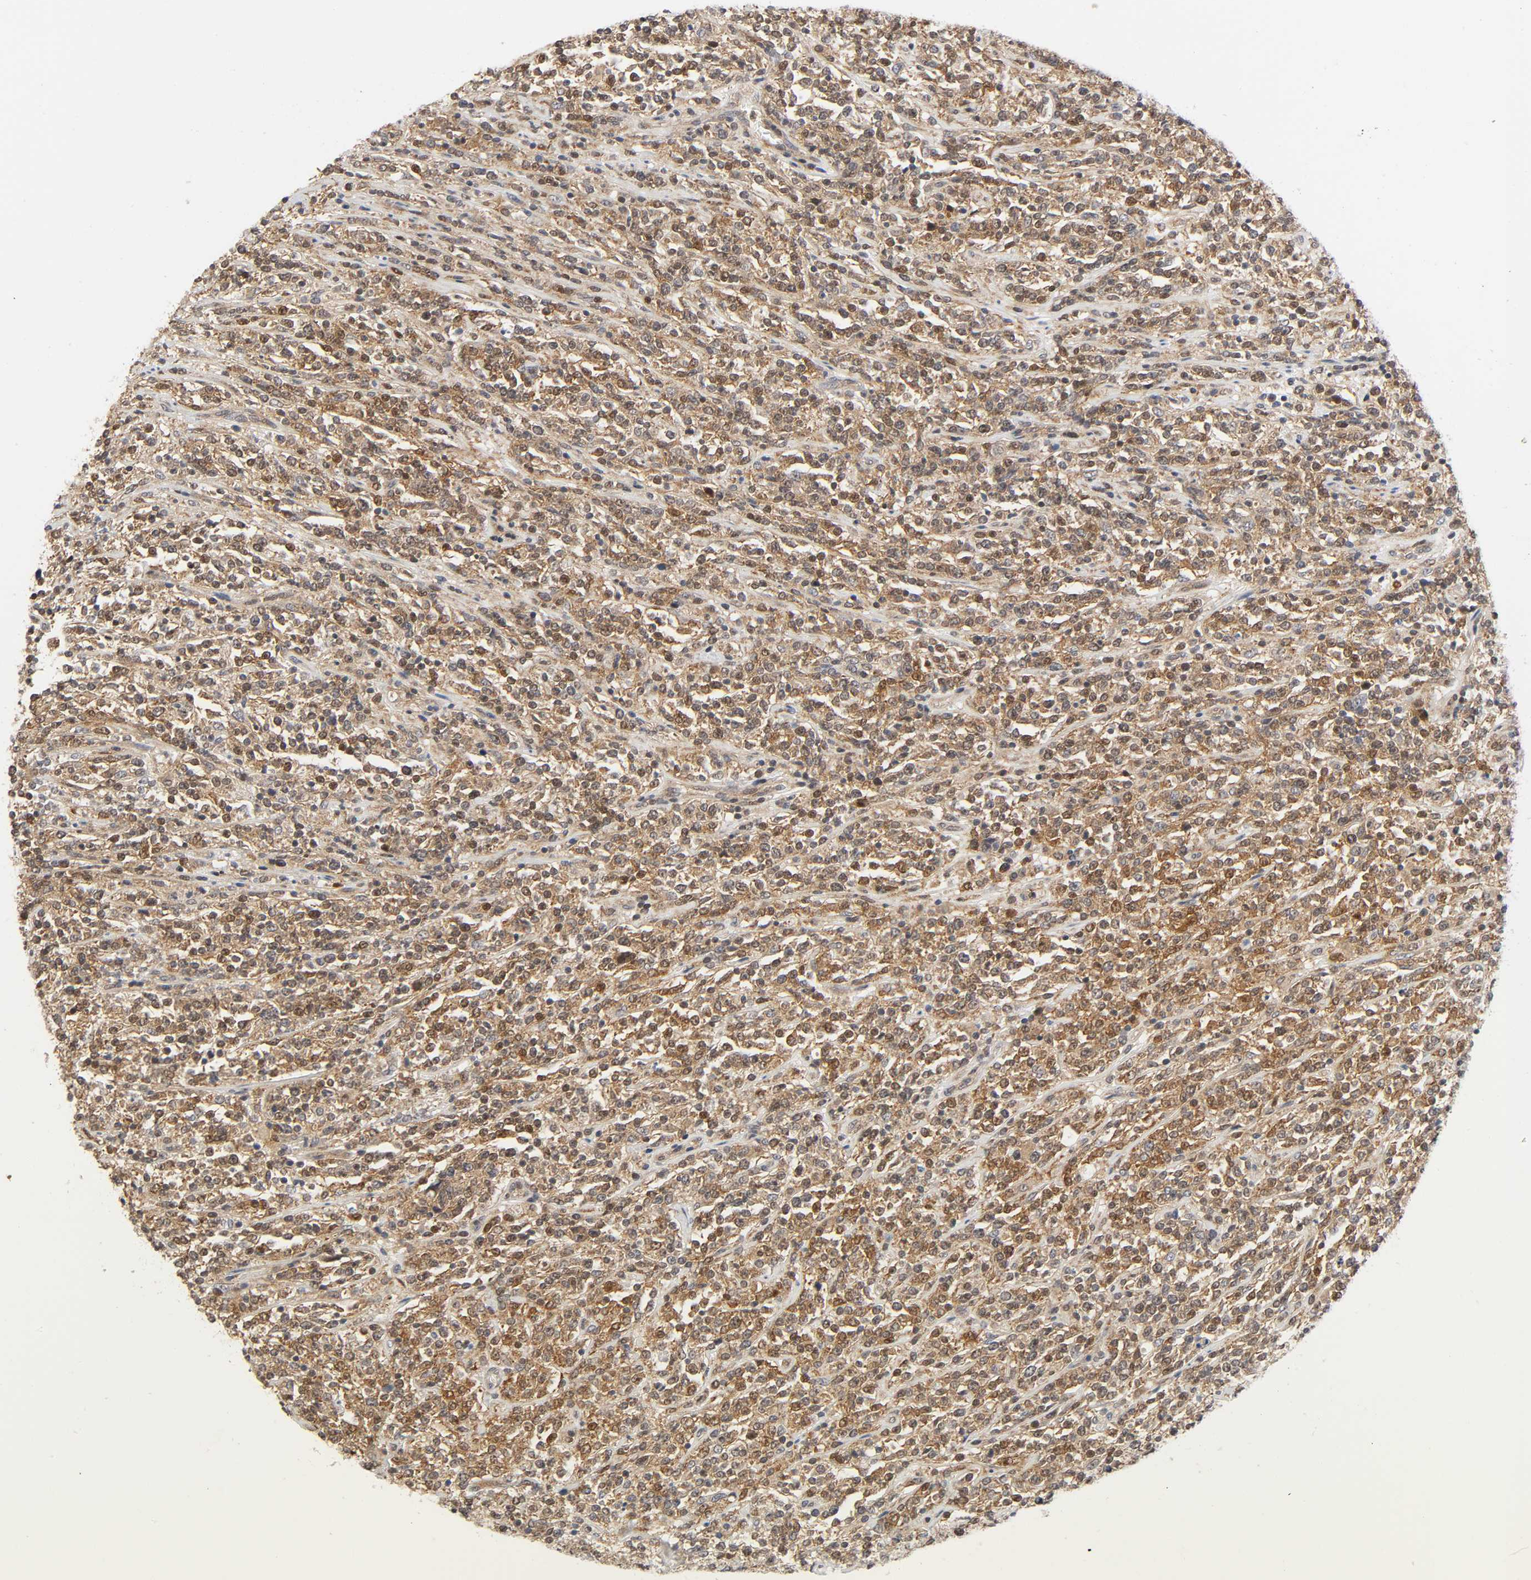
{"staining": {"intensity": "moderate", "quantity": ">75%", "location": "cytoplasmic/membranous,nuclear"}, "tissue": "lymphoma", "cell_type": "Tumor cells", "image_type": "cancer", "snomed": [{"axis": "morphology", "description": "Malignant lymphoma, non-Hodgkin's type, High grade"}, {"axis": "topography", "description": "Soft tissue"}], "caption": "IHC of human lymphoma reveals medium levels of moderate cytoplasmic/membranous and nuclear expression in about >75% of tumor cells.", "gene": "CASP9", "patient": {"sex": "male", "age": 18}}